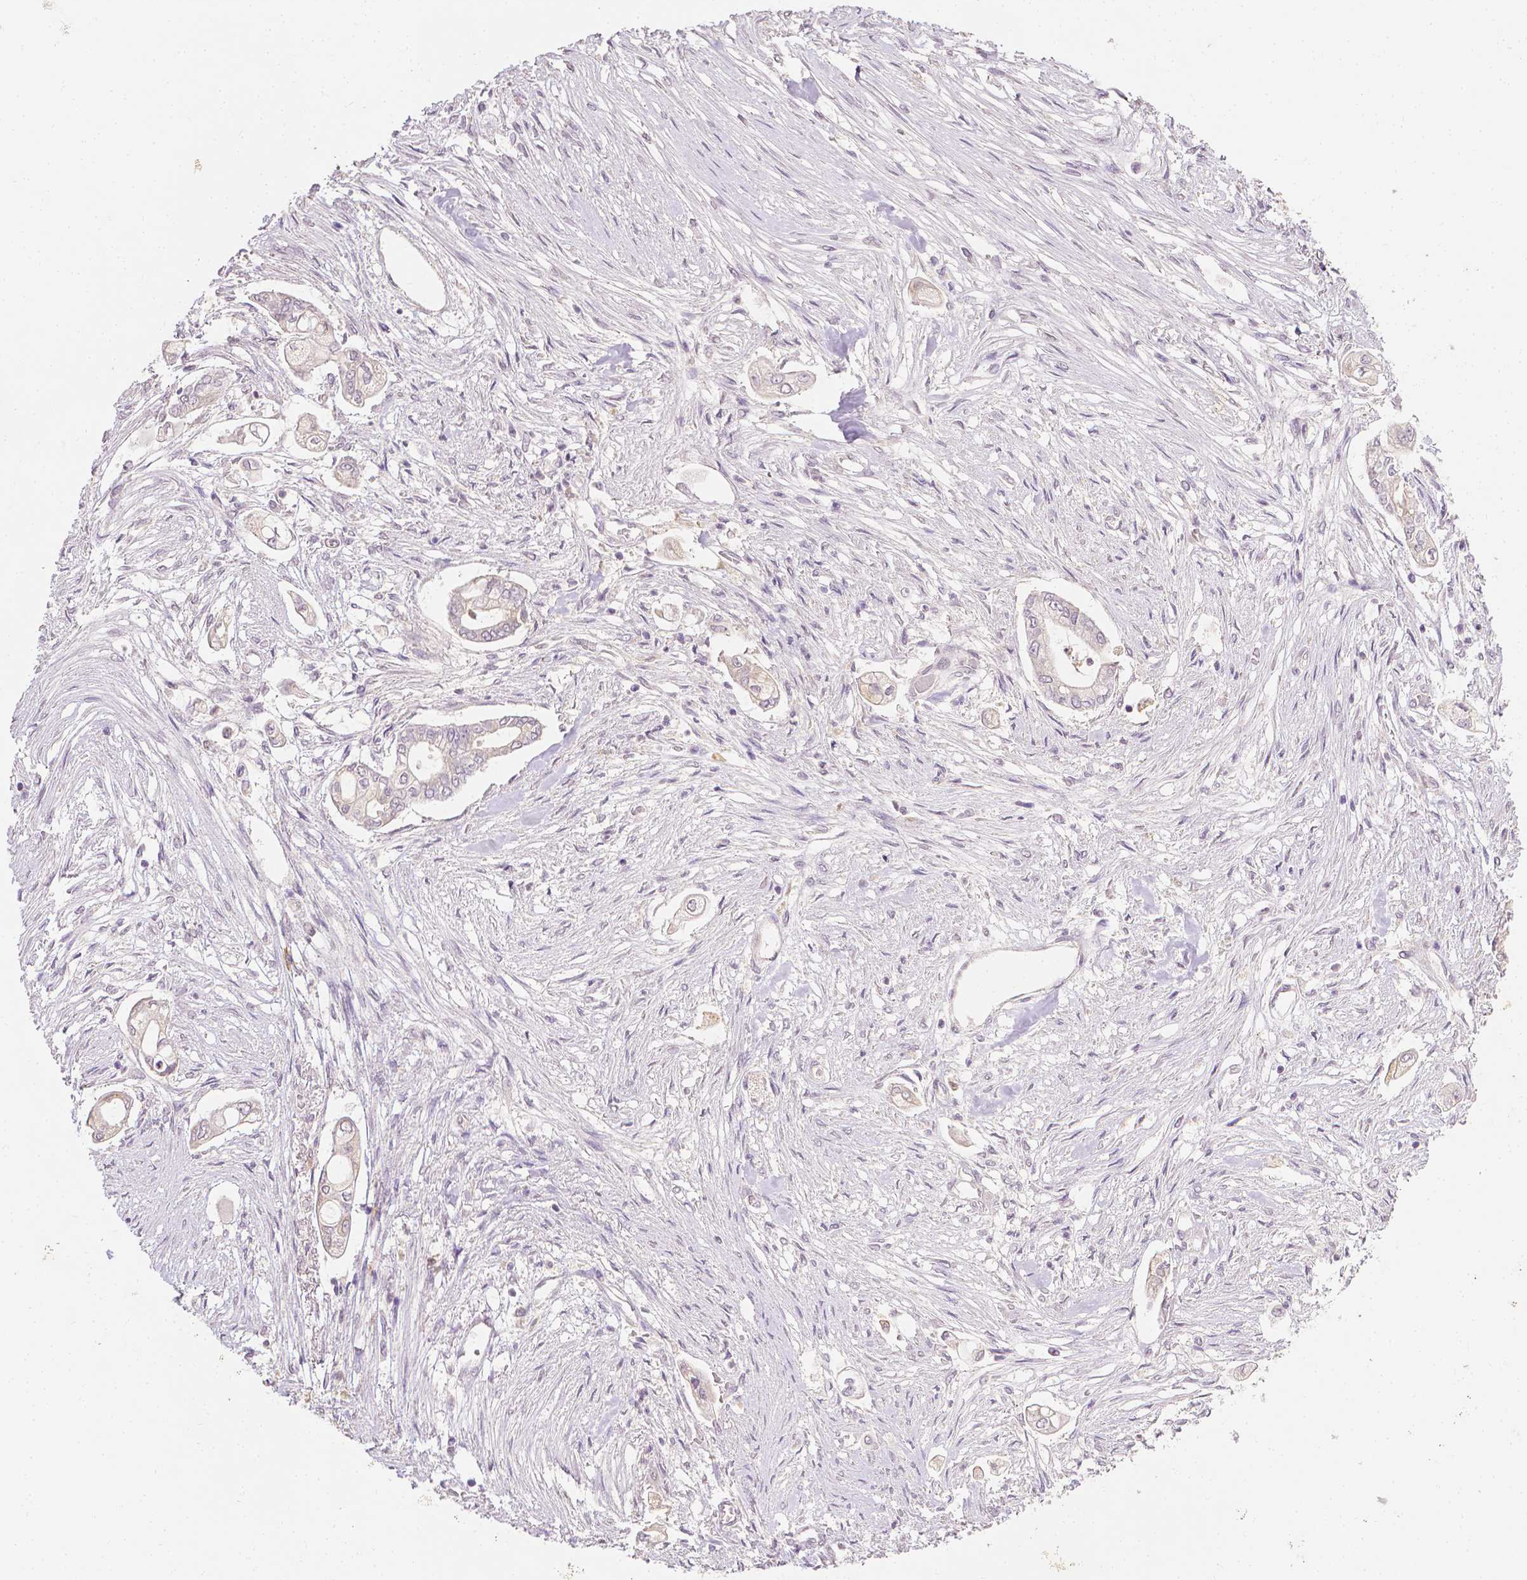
{"staining": {"intensity": "weak", "quantity": "25%-75%", "location": "cytoplasmic/membranous"}, "tissue": "pancreatic cancer", "cell_type": "Tumor cells", "image_type": "cancer", "snomed": [{"axis": "morphology", "description": "Adenocarcinoma, NOS"}, {"axis": "topography", "description": "Pancreas"}], "caption": "Protein staining exhibits weak cytoplasmic/membranous positivity in about 25%-75% of tumor cells in adenocarcinoma (pancreatic). The staining was performed using DAB (3,3'-diaminobenzidine), with brown indicating positive protein expression. Nuclei are stained blue with hematoxylin.", "gene": "TGM1", "patient": {"sex": "female", "age": 69}}